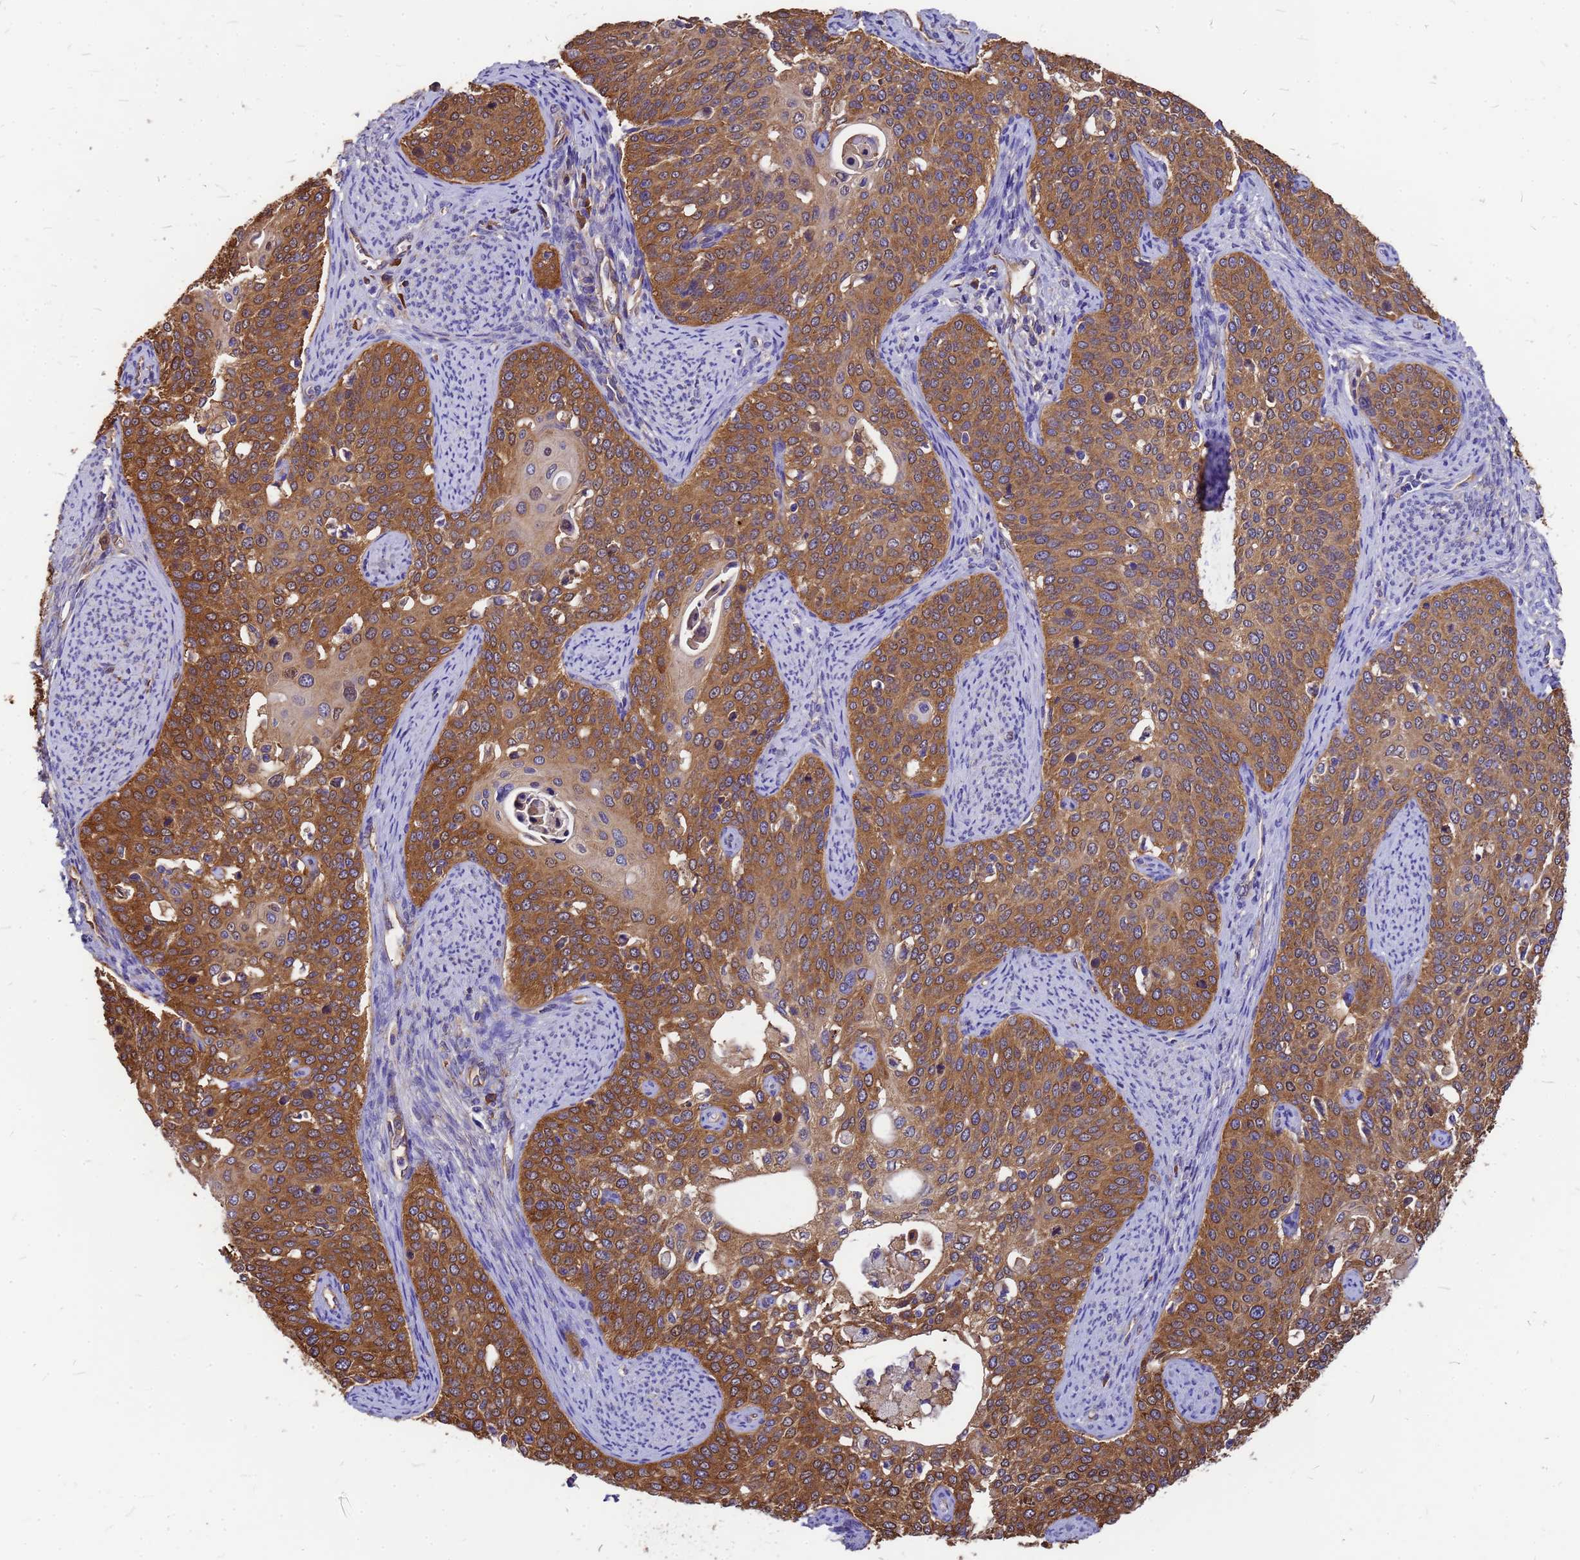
{"staining": {"intensity": "moderate", "quantity": ">75%", "location": "cytoplasmic/membranous"}, "tissue": "cervical cancer", "cell_type": "Tumor cells", "image_type": "cancer", "snomed": [{"axis": "morphology", "description": "Squamous cell carcinoma, NOS"}, {"axis": "topography", "description": "Cervix"}], "caption": "Moderate cytoplasmic/membranous expression is appreciated in approximately >75% of tumor cells in squamous cell carcinoma (cervical).", "gene": "GID4", "patient": {"sex": "female", "age": 44}}